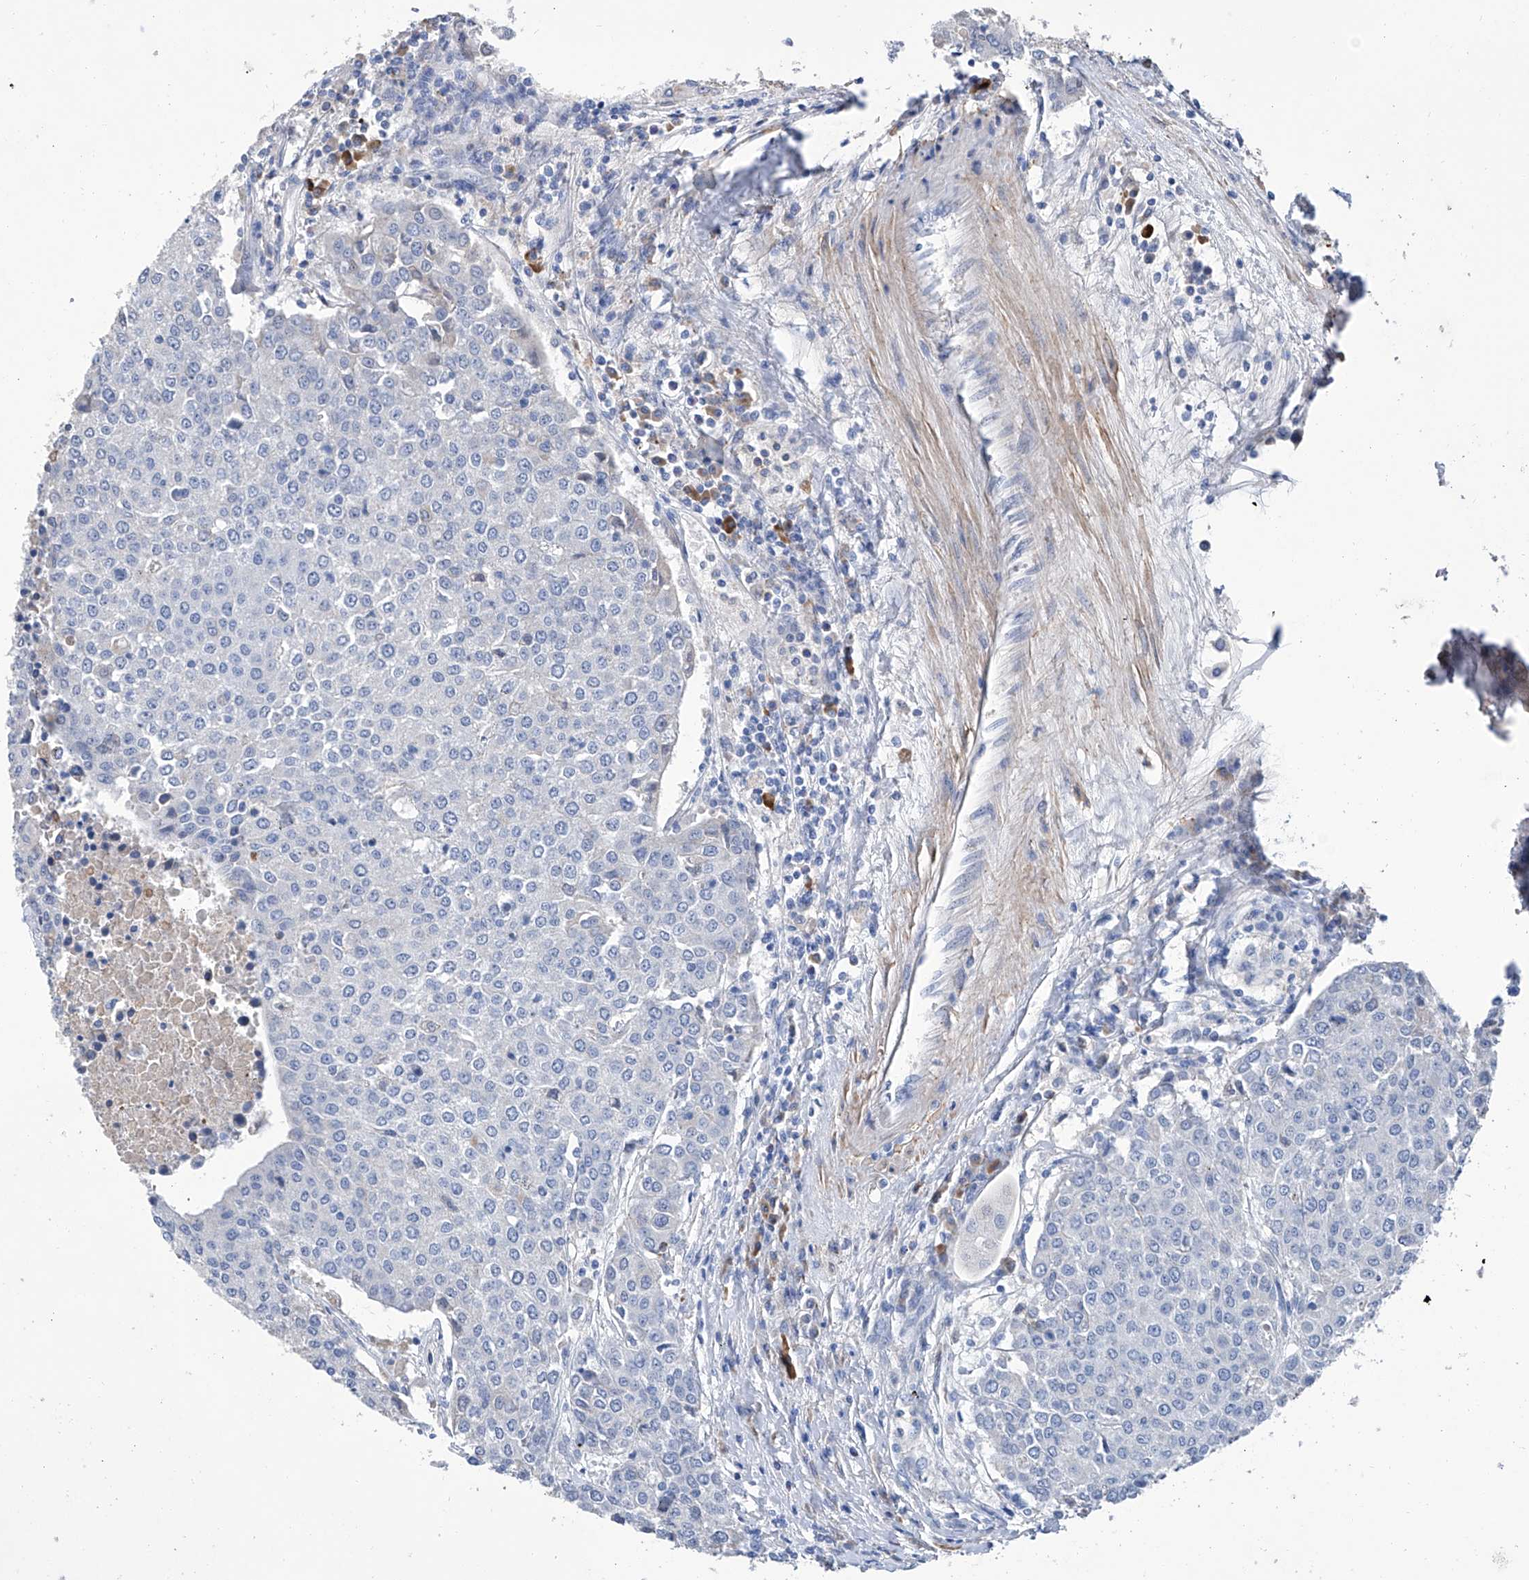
{"staining": {"intensity": "negative", "quantity": "none", "location": "none"}, "tissue": "urothelial cancer", "cell_type": "Tumor cells", "image_type": "cancer", "snomed": [{"axis": "morphology", "description": "Urothelial carcinoma, High grade"}, {"axis": "topography", "description": "Urinary bladder"}], "caption": "Immunohistochemistry of urothelial carcinoma (high-grade) exhibits no expression in tumor cells. The staining was performed using DAB to visualize the protein expression in brown, while the nuclei were stained in blue with hematoxylin (Magnification: 20x).", "gene": "GPT", "patient": {"sex": "female", "age": 85}}